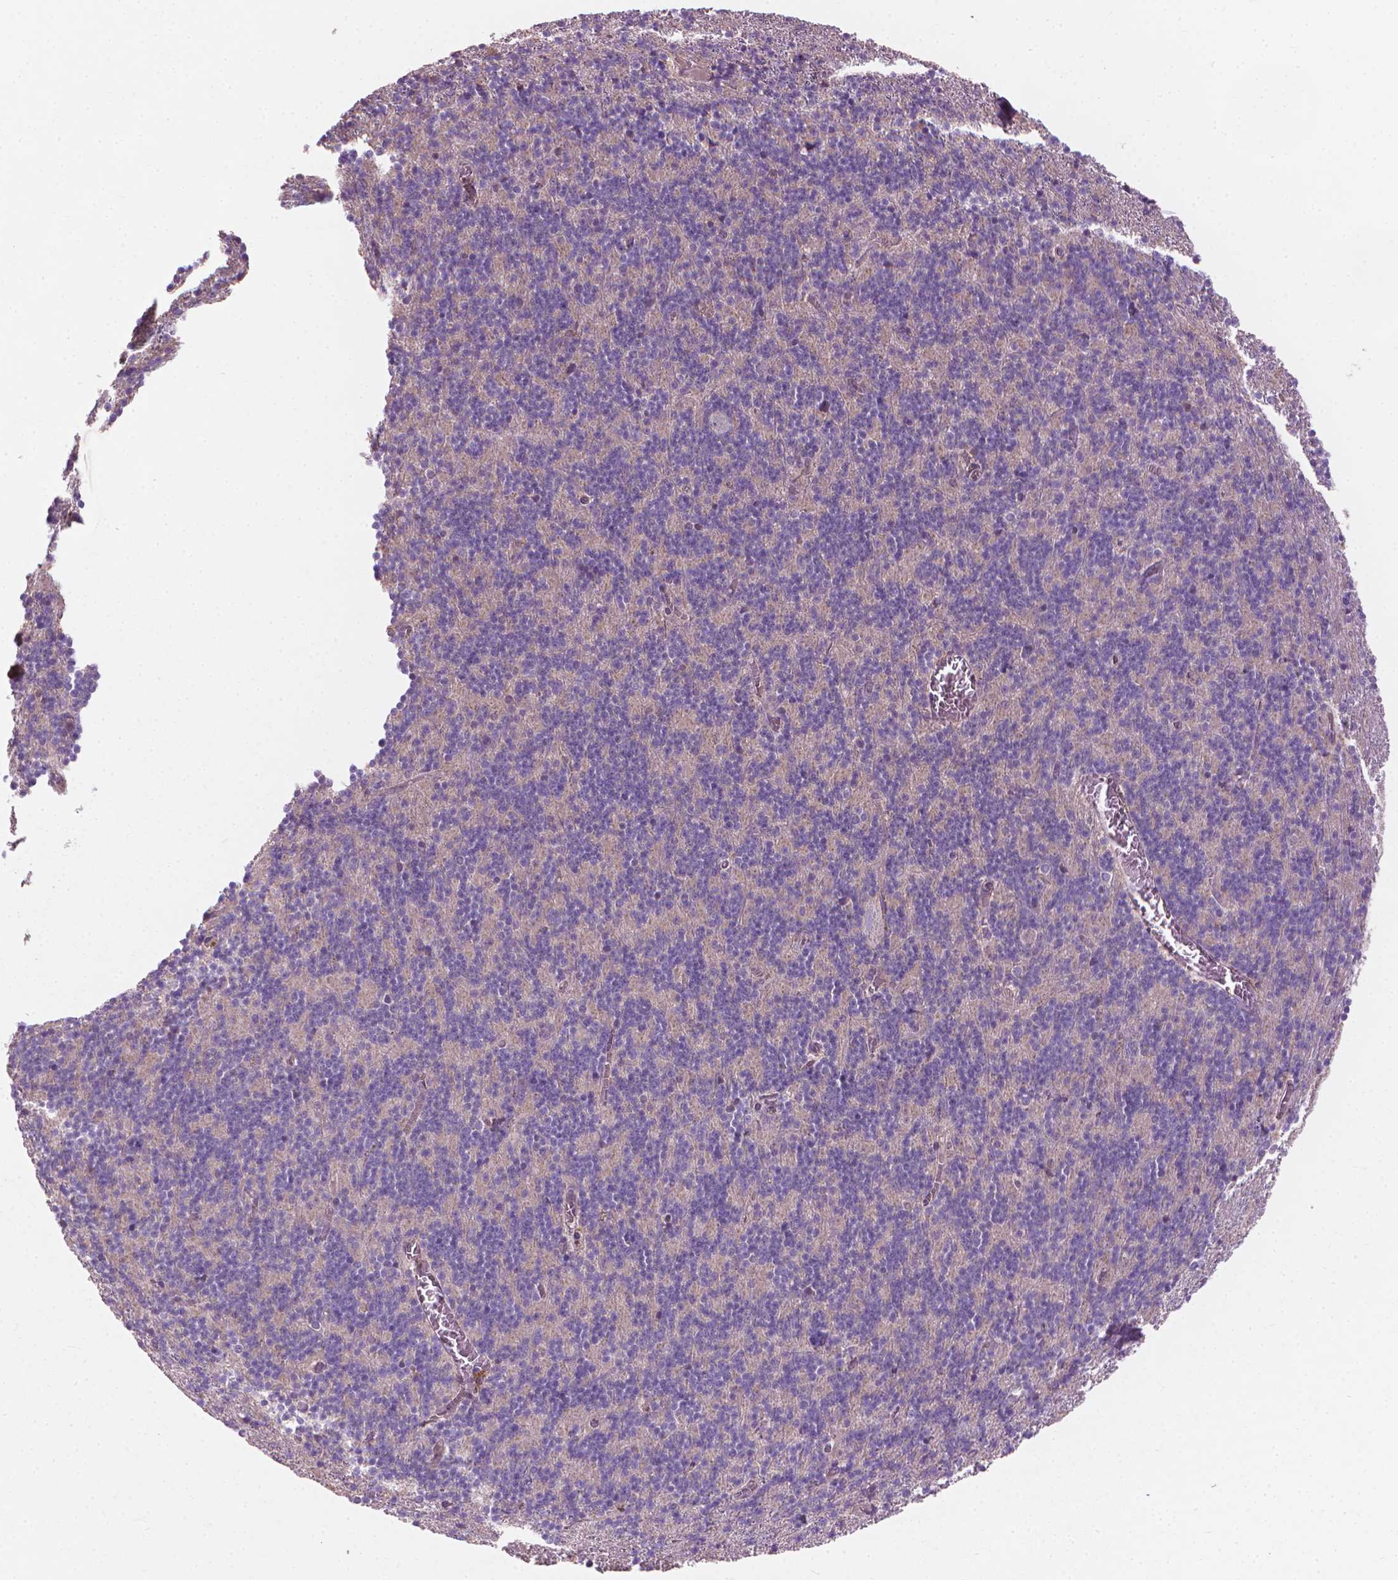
{"staining": {"intensity": "negative", "quantity": "none", "location": "none"}, "tissue": "cerebellum", "cell_type": "Cells in granular layer", "image_type": "normal", "snomed": [{"axis": "morphology", "description": "Normal tissue, NOS"}, {"axis": "topography", "description": "Cerebellum"}], "caption": "Photomicrograph shows no significant protein positivity in cells in granular layer of benign cerebellum.", "gene": "RIIAD1", "patient": {"sex": "male", "age": 70}}